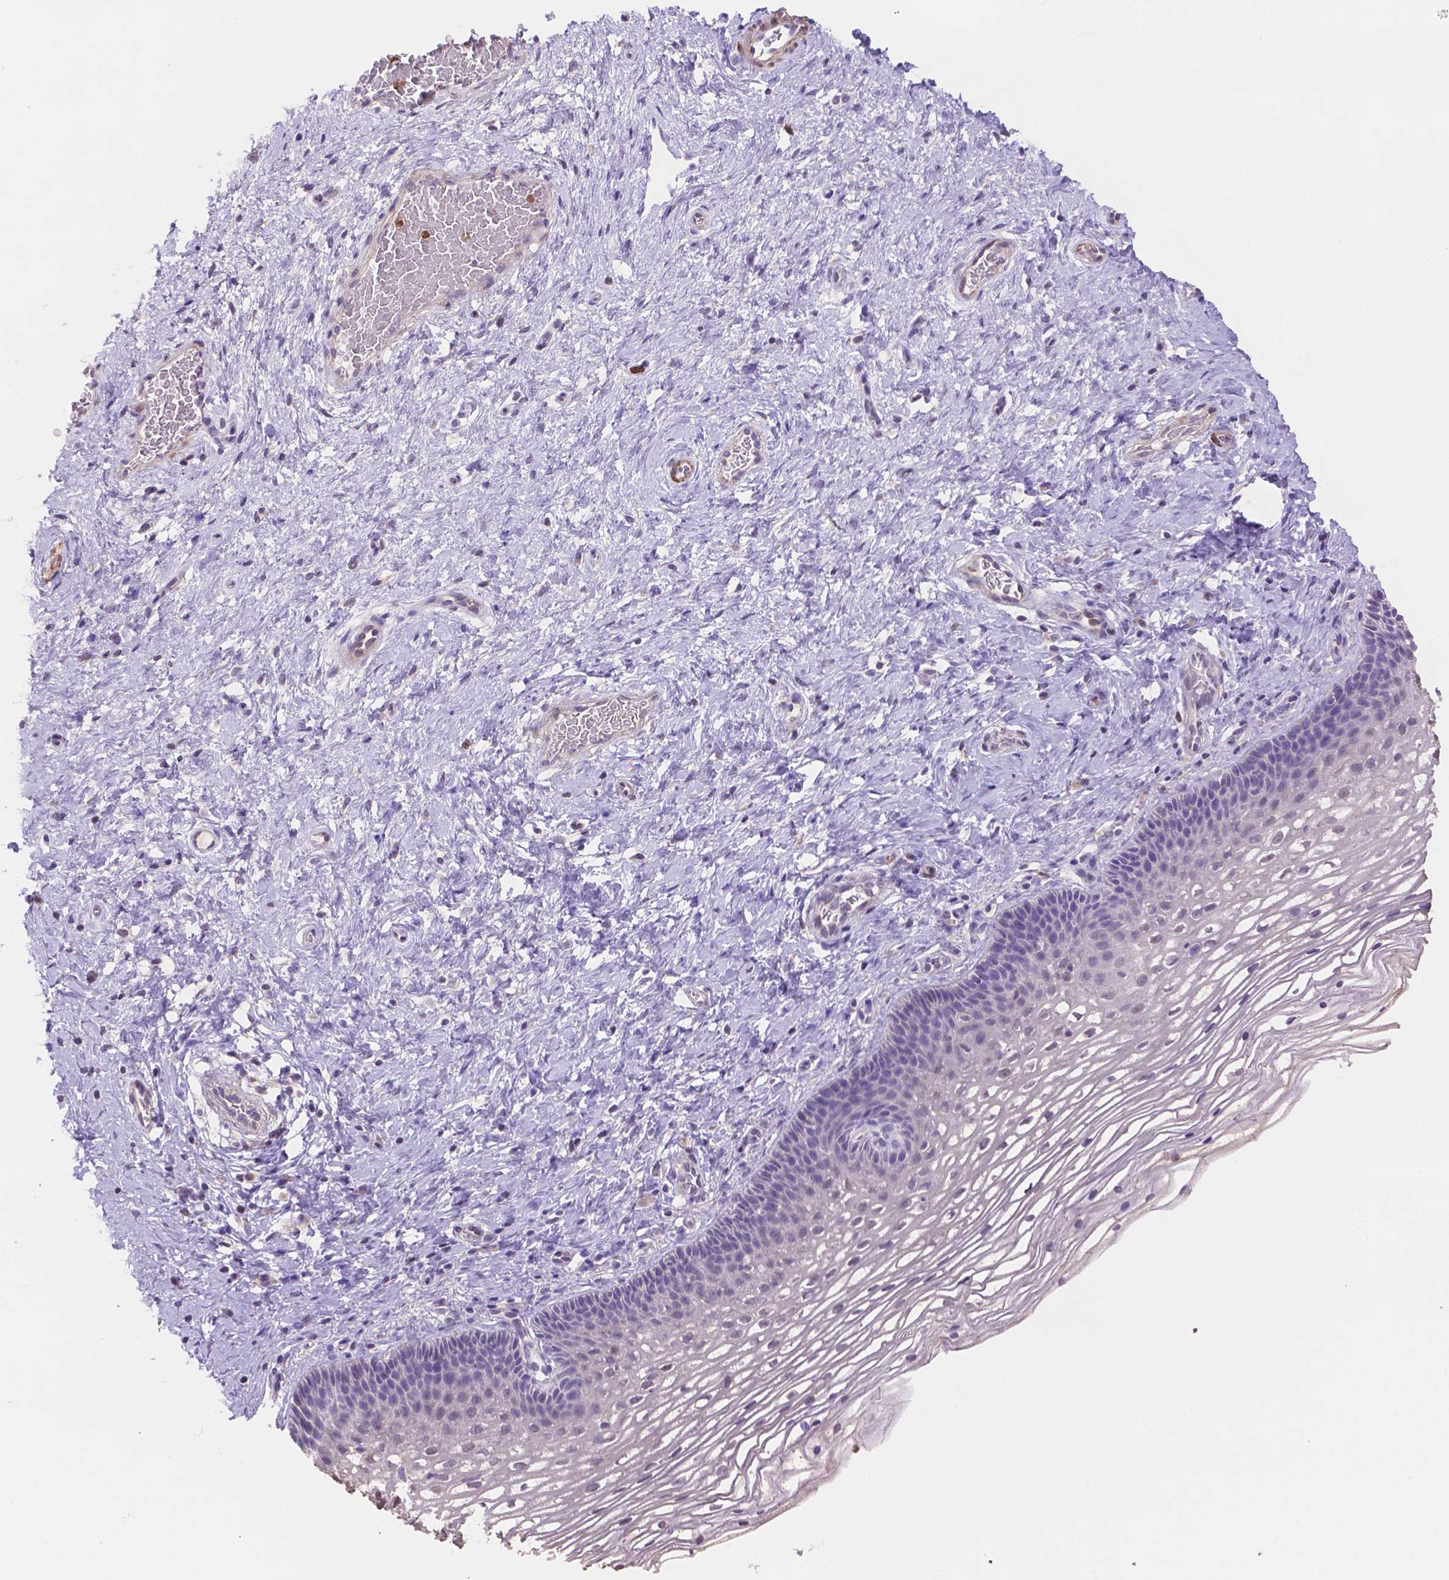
{"staining": {"intensity": "negative", "quantity": "none", "location": "none"}, "tissue": "cervix", "cell_type": "Glandular cells", "image_type": "normal", "snomed": [{"axis": "morphology", "description": "Normal tissue, NOS"}, {"axis": "topography", "description": "Cervix"}], "caption": "Immunohistochemical staining of normal cervix displays no significant expression in glandular cells. The staining is performed using DAB (3,3'-diaminobenzidine) brown chromogen with nuclei counter-stained in using hematoxylin.", "gene": "NXPE2", "patient": {"sex": "female", "age": 34}}